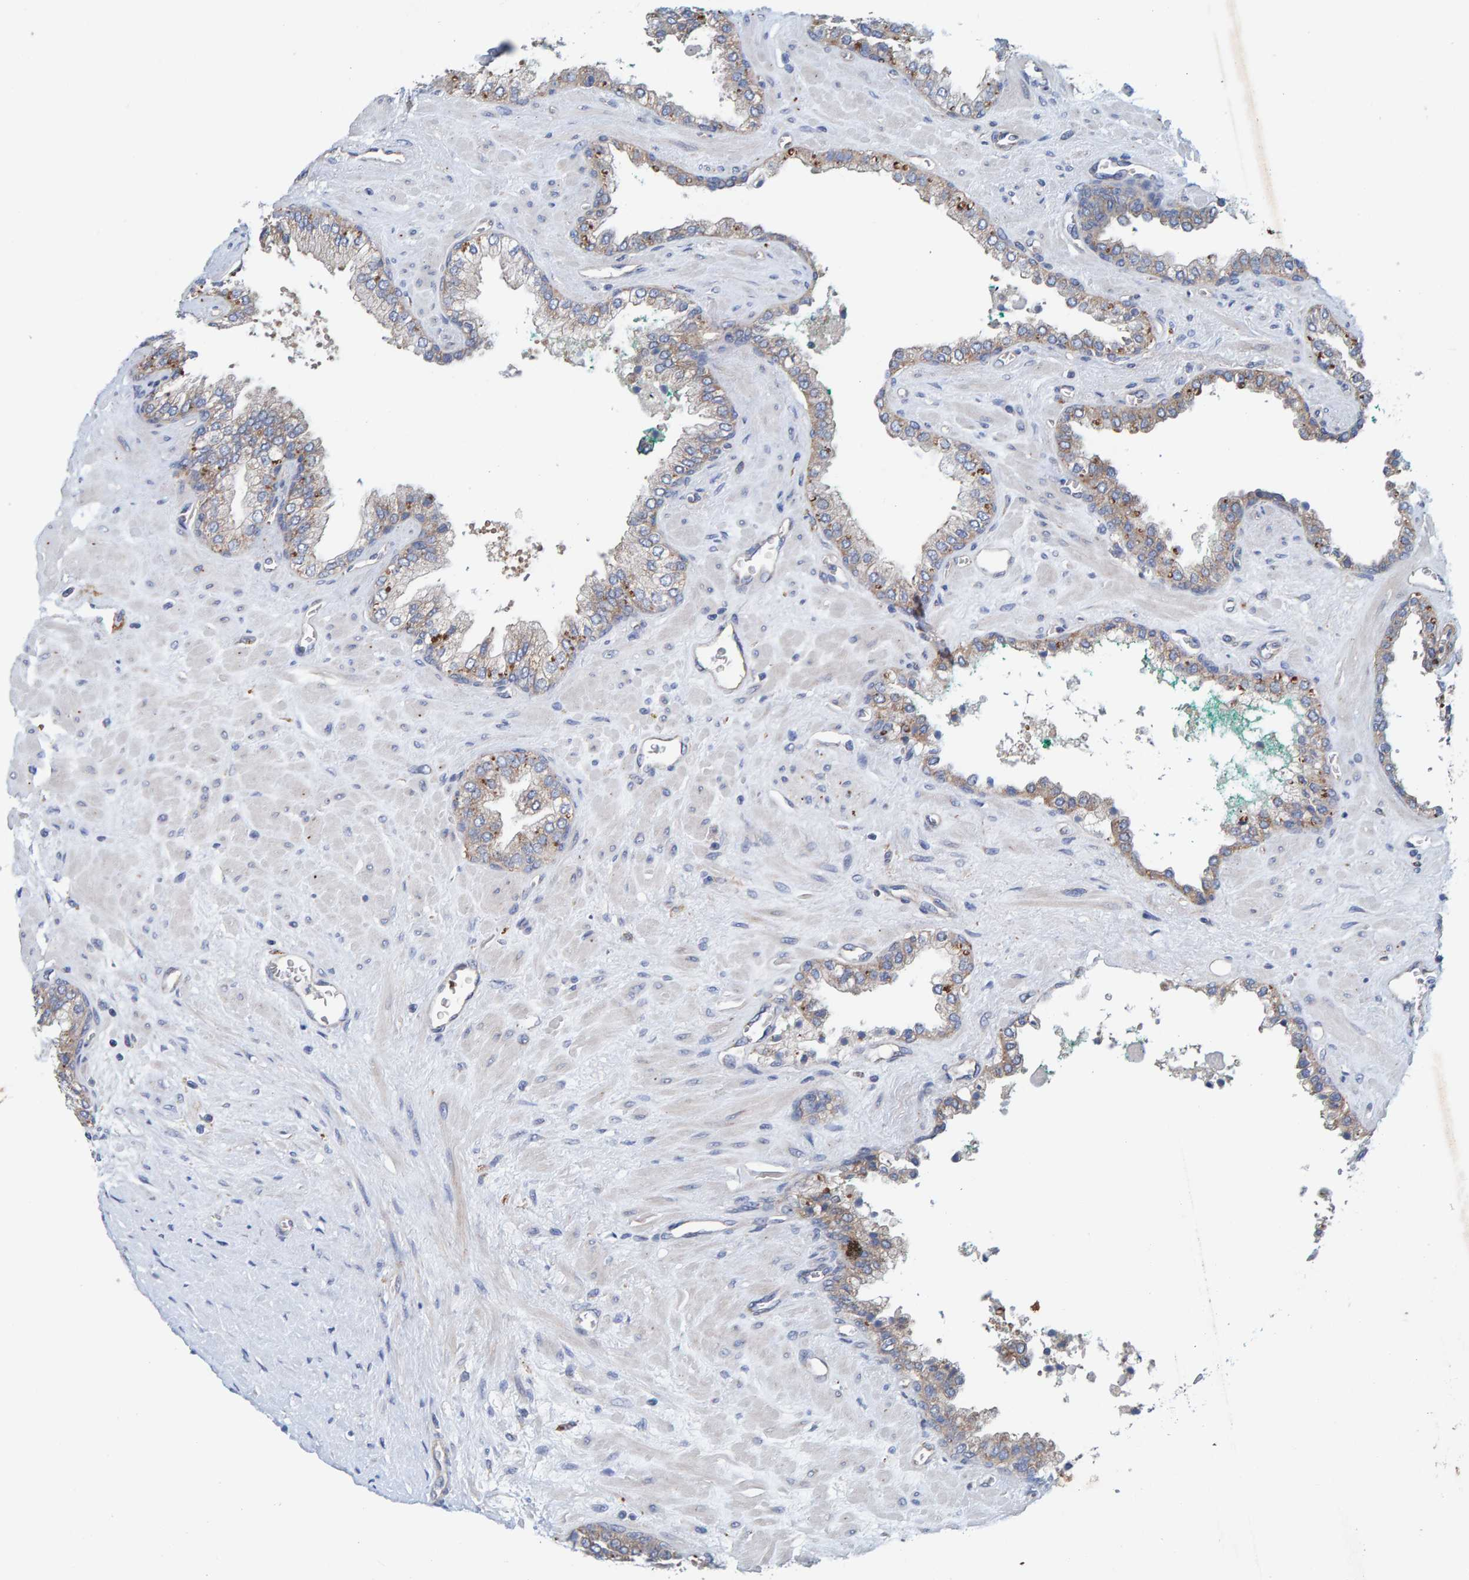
{"staining": {"intensity": "weak", "quantity": "<25%", "location": "cytoplasmic/membranous"}, "tissue": "prostate cancer", "cell_type": "Tumor cells", "image_type": "cancer", "snomed": [{"axis": "morphology", "description": "Adenocarcinoma, Low grade"}, {"axis": "topography", "description": "Prostate"}], "caption": "Tumor cells show no significant expression in adenocarcinoma (low-grade) (prostate).", "gene": "MKLN1", "patient": {"sex": "male", "age": 71}}